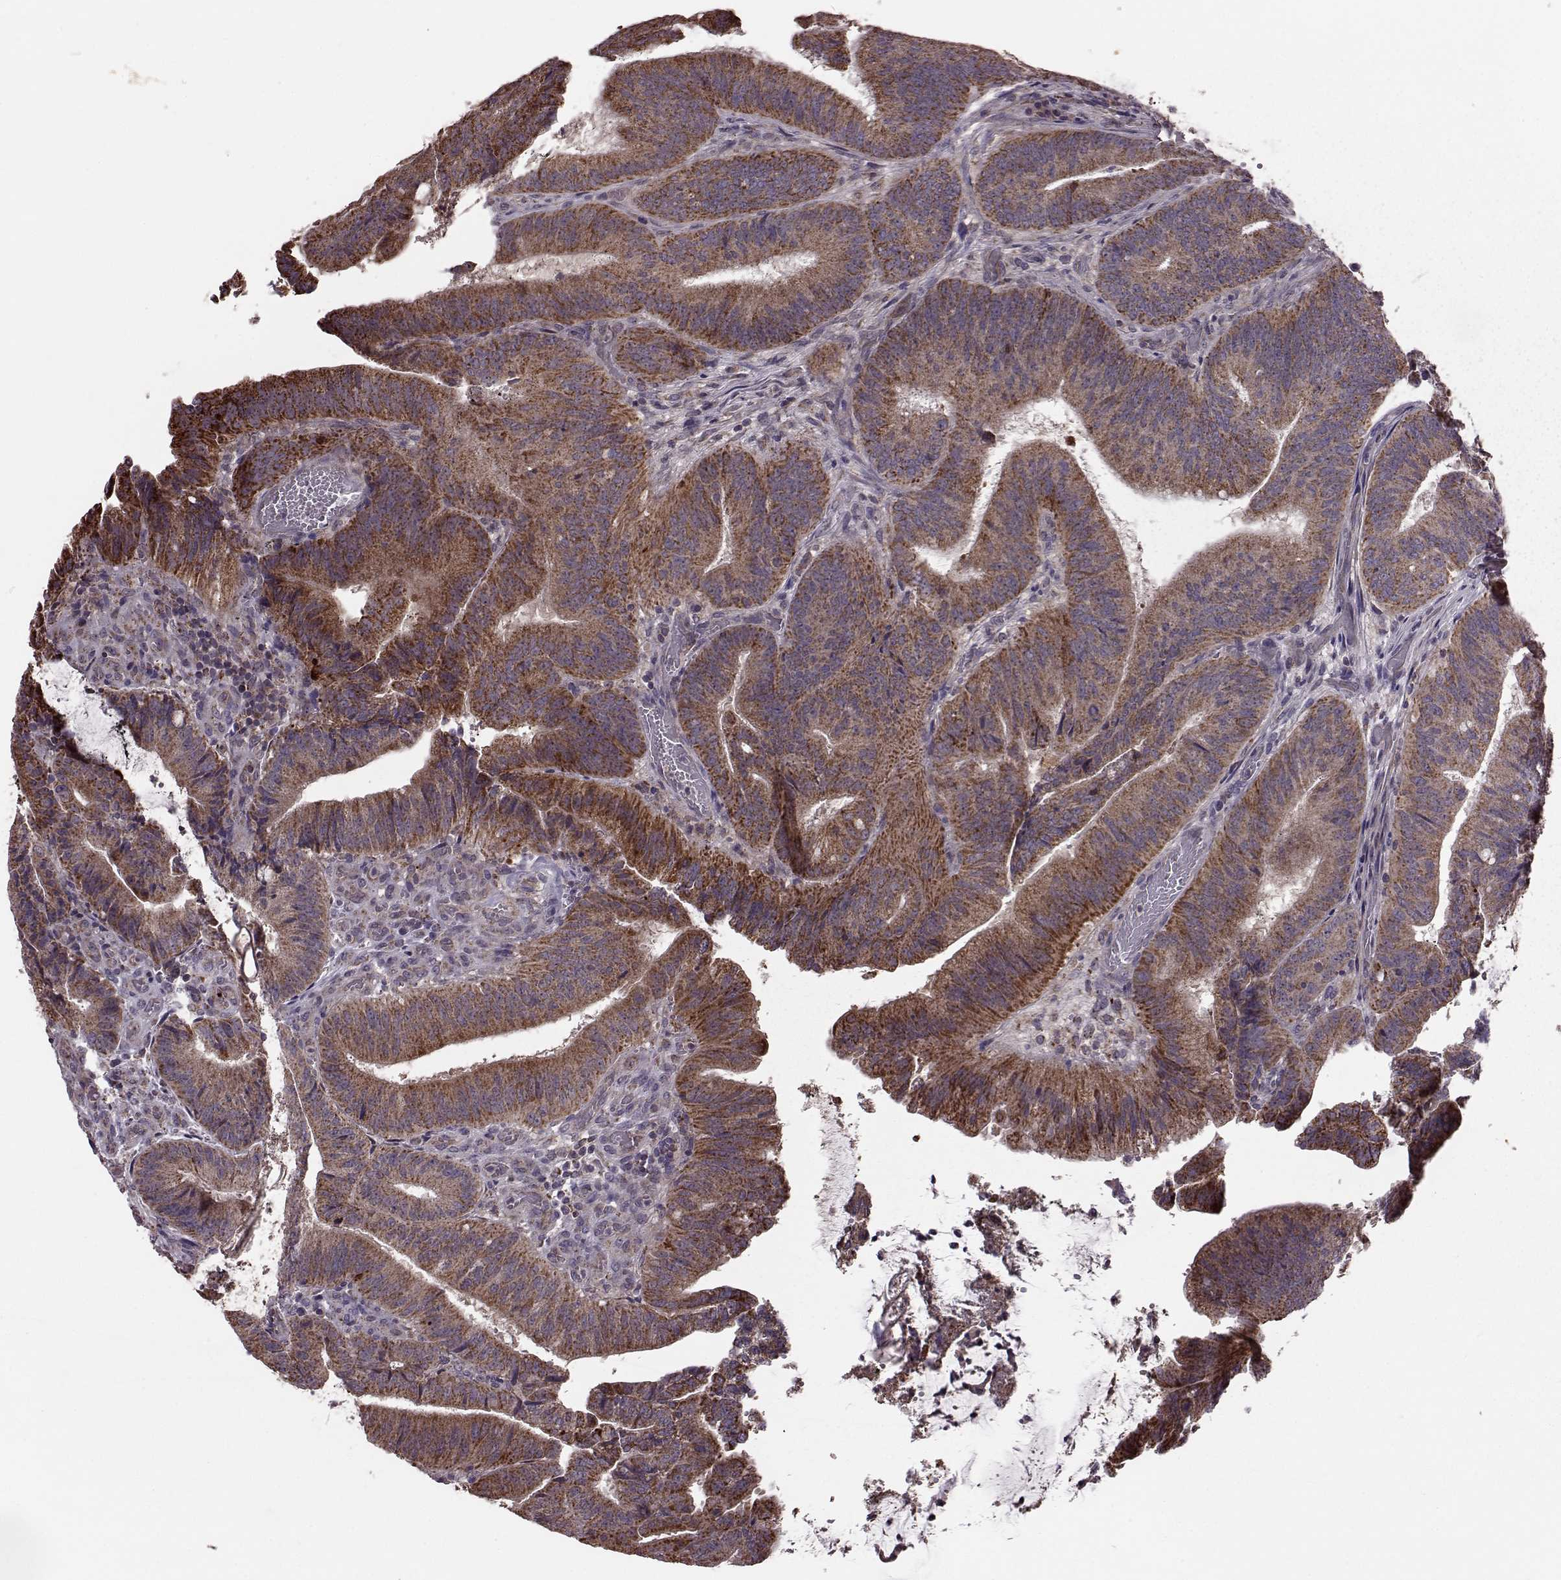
{"staining": {"intensity": "strong", "quantity": ">75%", "location": "cytoplasmic/membranous"}, "tissue": "colorectal cancer", "cell_type": "Tumor cells", "image_type": "cancer", "snomed": [{"axis": "morphology", "description": "Adenocarcinoma, NOS"}, {"axis": "topography", "description": "Colon"}], "caption": "Immunohistochemistry of colorectal cancer (adenocarcinoma) demonstrates high levels of strong cytoplasmic/membranous staining in approximately >75% of tumor cells. (Stains: DAB in brown, nuclei in blue, Microscopy: brightfield microscopy at high magnification).", "gene": "PUDP", "patient": {"sex": "female", "age": 43}}